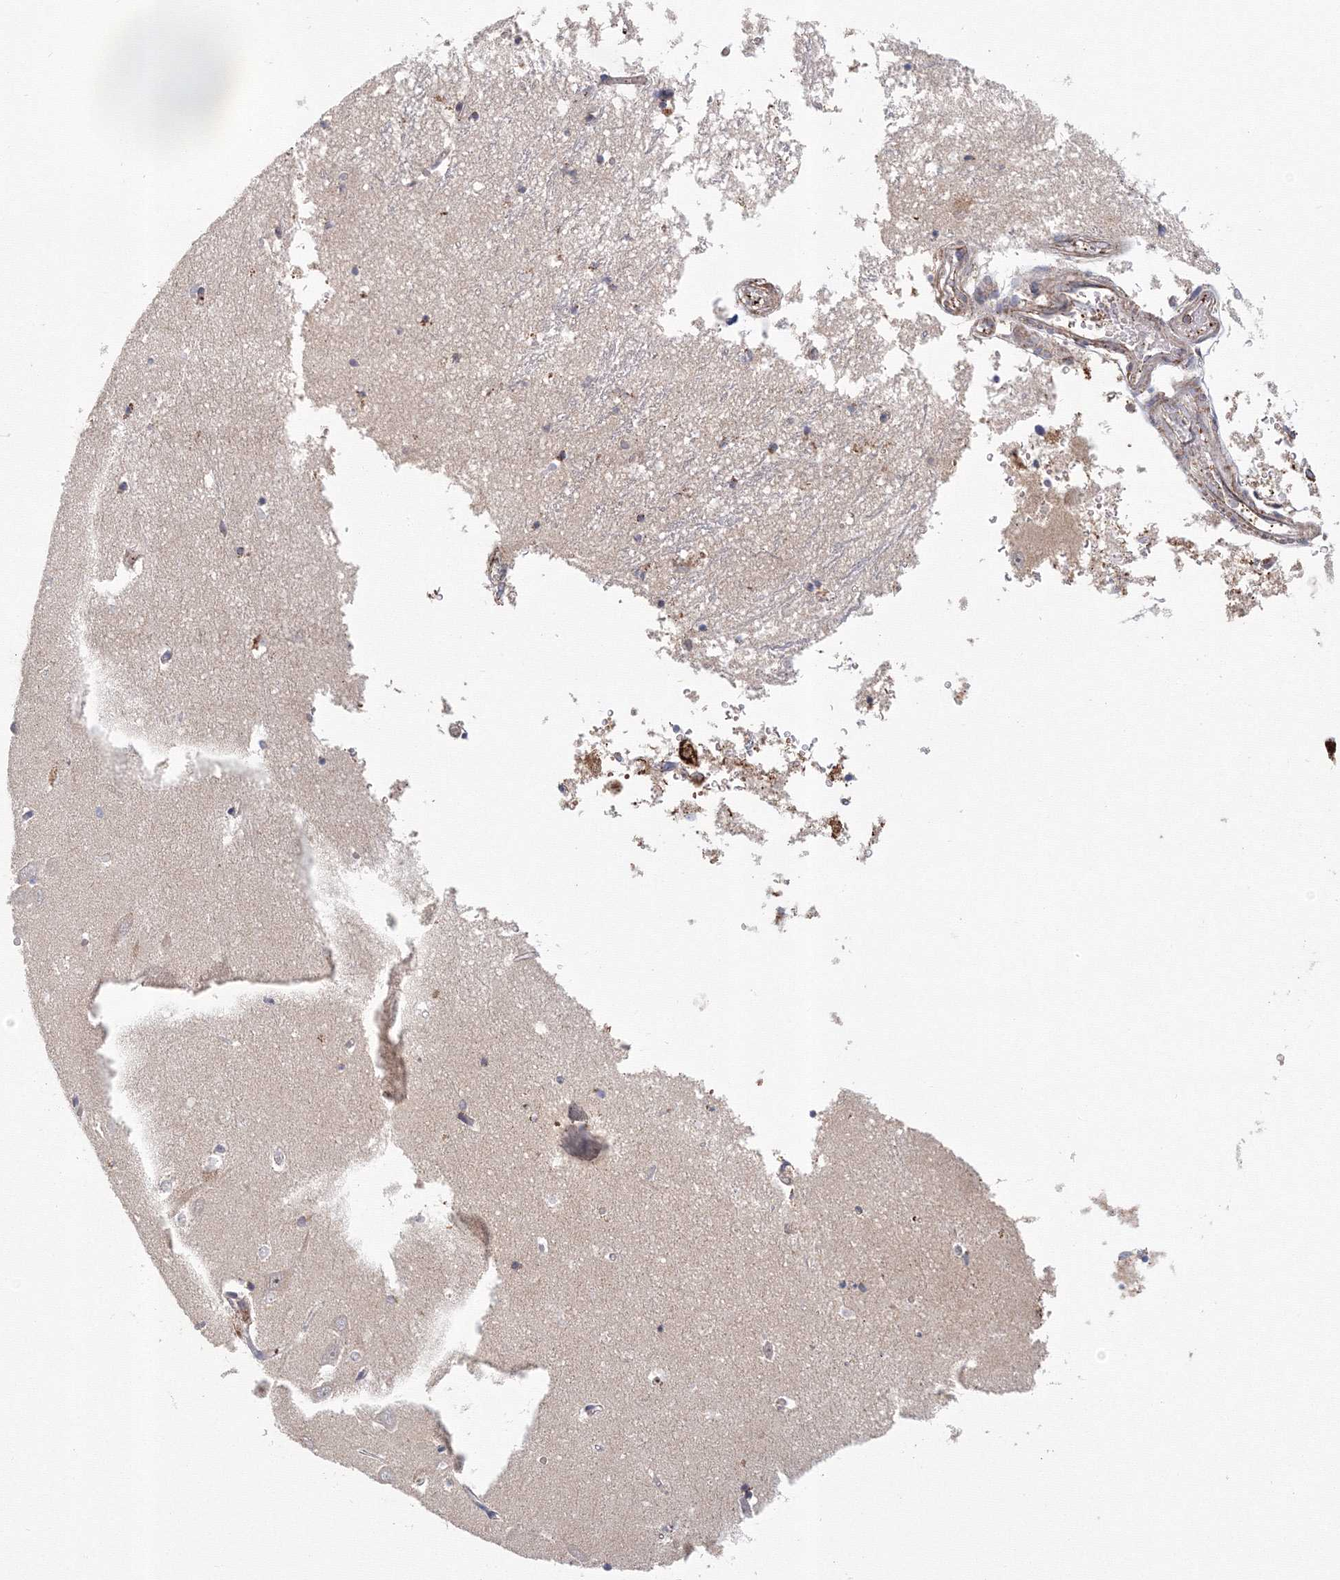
{"staining": {"intensity": "weak", "quantity": "<25%", "location": "cytoplasmic/membranous"}, "tissue": "hippocampus", "cell_type": "Glial cells", "image_type": "normal", "snomed": [{"axis": "morphology", "description": "Normal tissue, NOS"}, {"axis": "topography", "description": "Hippocampus"}], "caption": "Micrograph shows no protein positivity in glial cells of normal hippocampus. The staining is performed using DAB (3,3'-diaminobenzidine) brown chromogen with nuclei counter-stained in using hematoxylin.", "gene": "GRPEL1", "patient": {"sex": "male", "age": 70}}